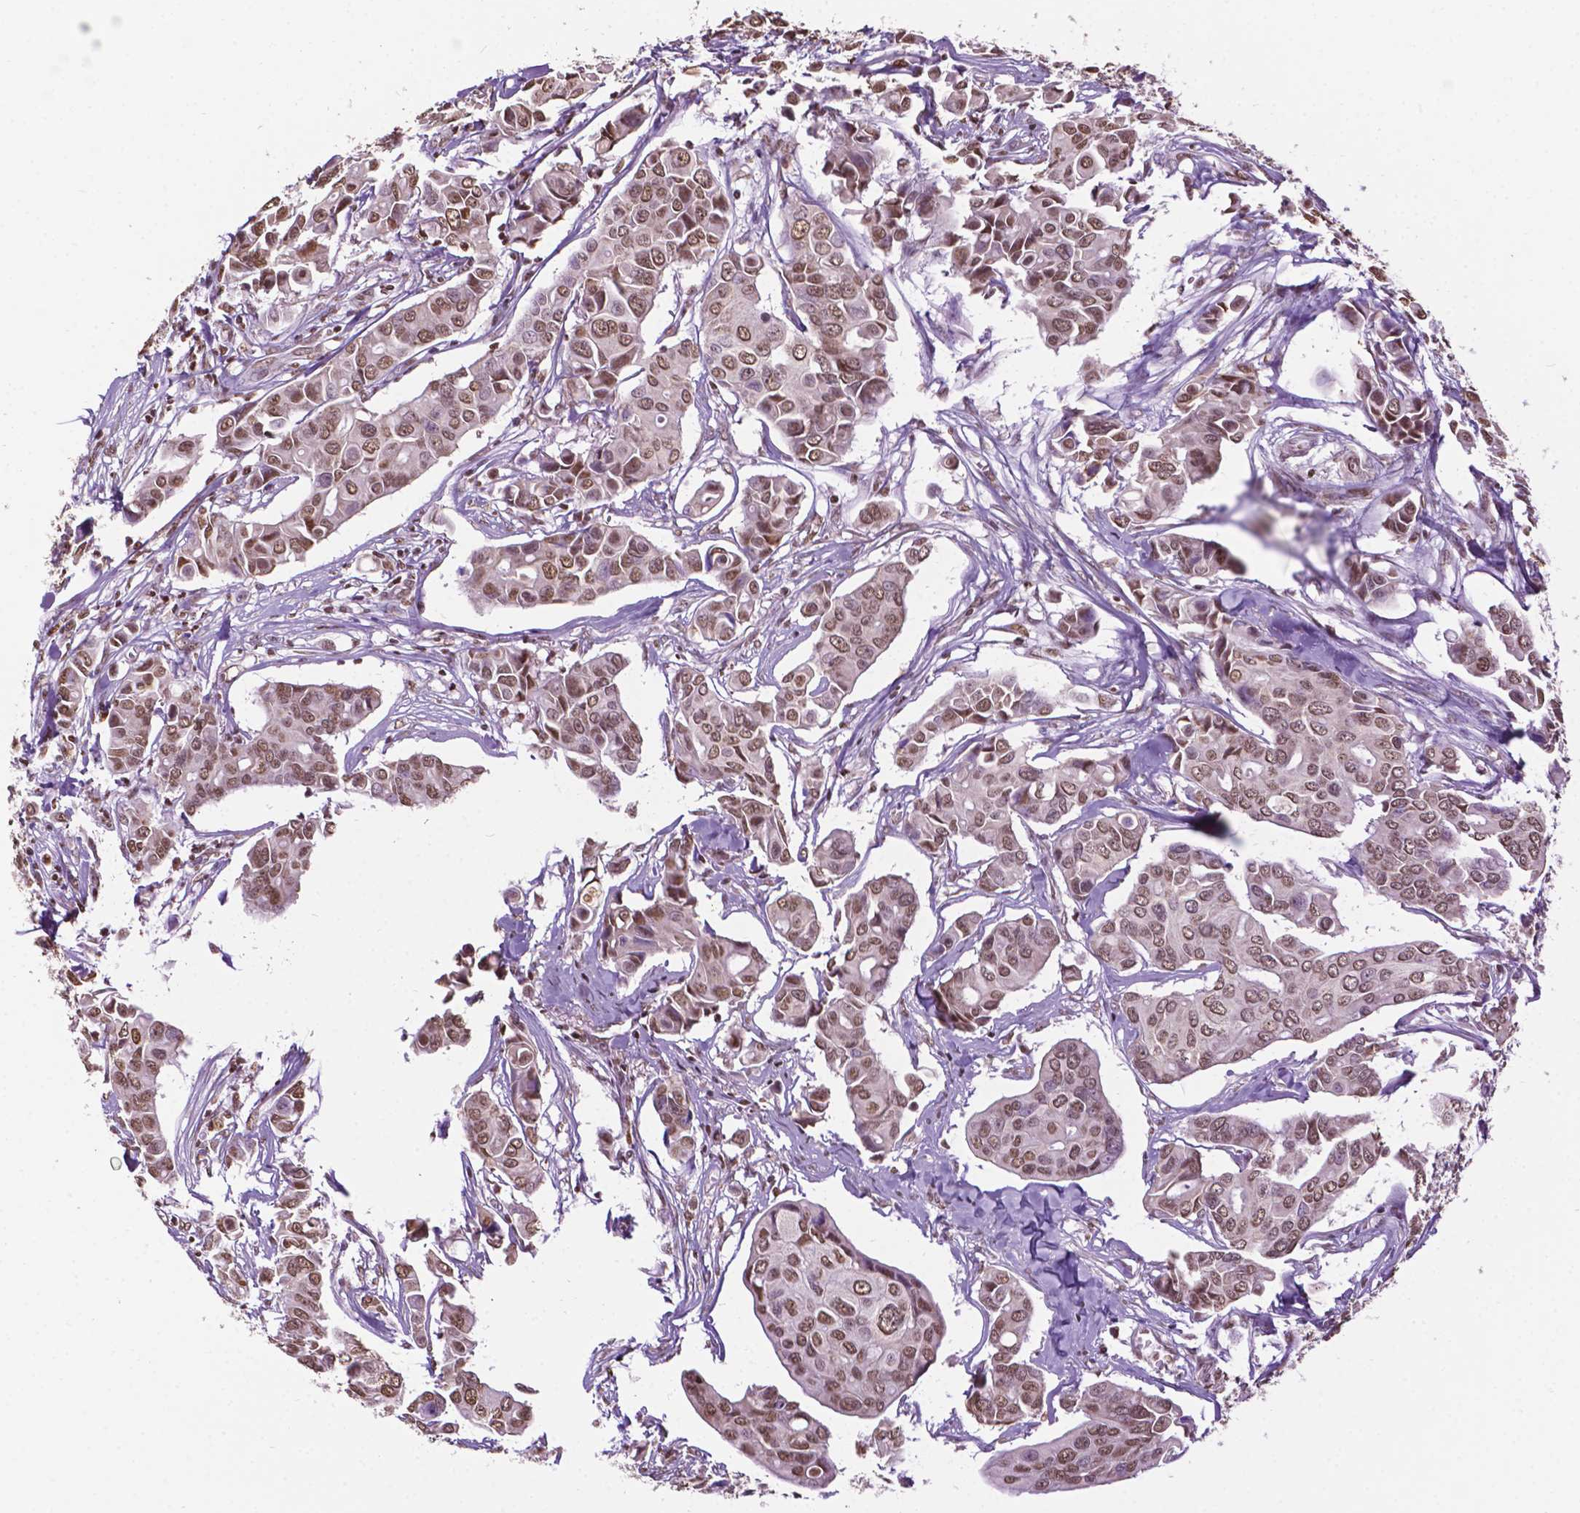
{"staining": {"intensity": "moderate", "quantity": ">75%", "location": "nuclear"}, "tissue": "breast cancer", "cell_type": "Tumor cells", "image_type": "cancer", "snomed": [{"axis": "morphology", "description": "Duct carcinoma"}, {"axis": "topography", "description": "Breast"}], "caption": "Approximately >75% of tumor cells in human breast cancer reveal moderate nuclear protein staining as visualized by brown immunohistochemical staining.", "gene": "COL23A1", "patient": {"sex": "female", "age": 54}}